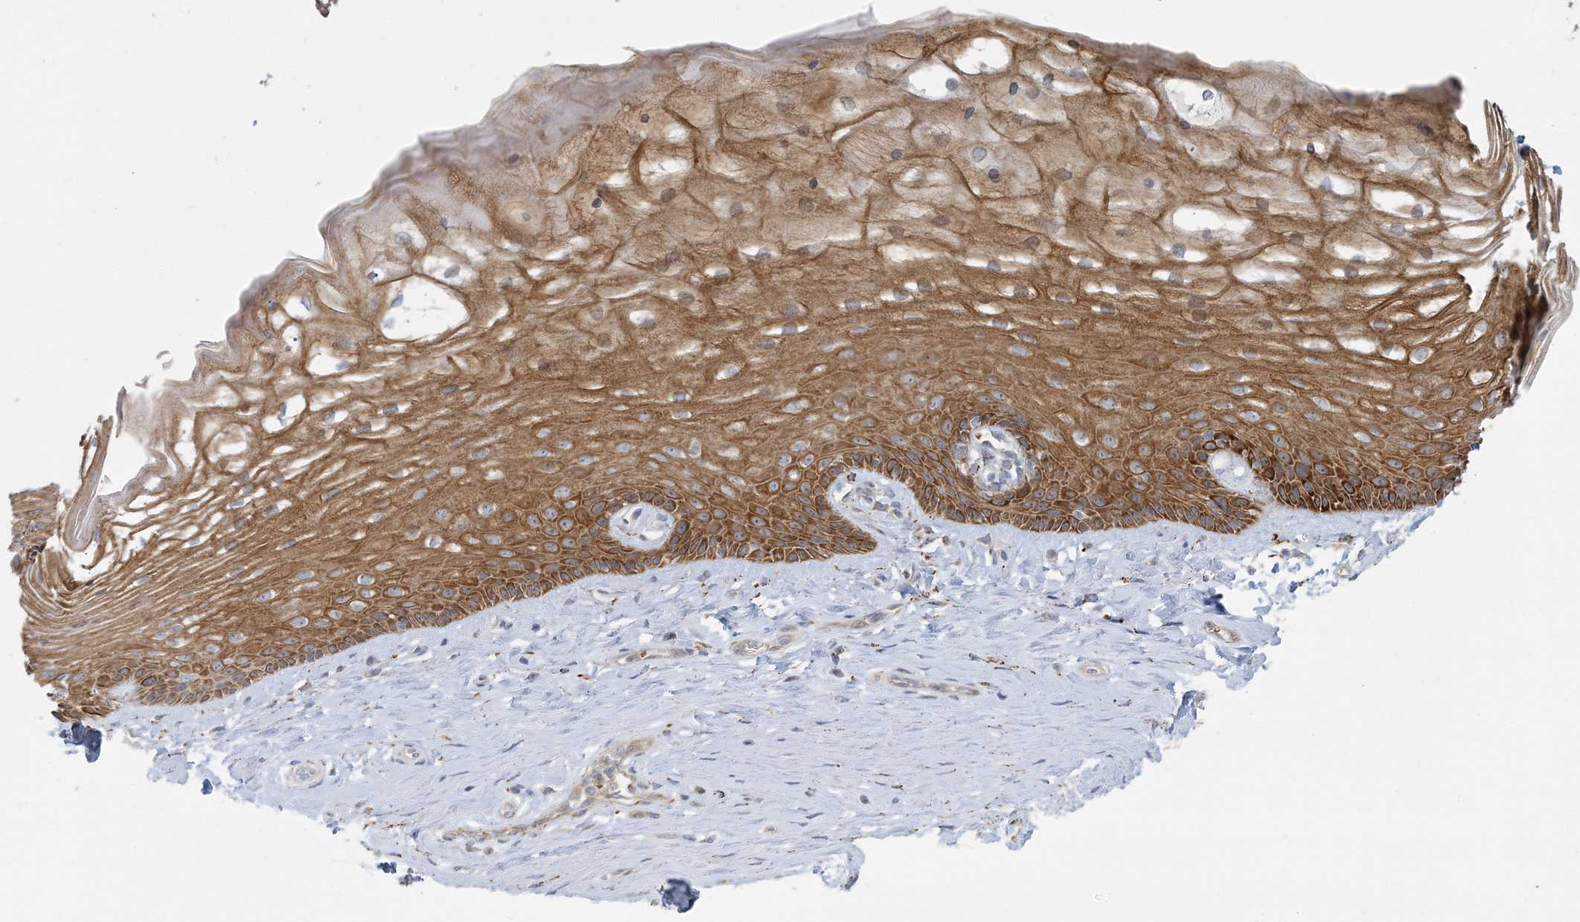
{"staining": {"intensity": "strong", "quantity": ">75%", "location": "cytoplasmic/membranous"}, "tissue": "vagina", "cell_type": "Squamous epithelial cells", "image_type": "normal", "snomed": [{"axis": "morphology", "description": "Normal tissue, NOS"}, {"axis": "topography", "description": "Vagina"}], "caption": "Immunohistochemistry (IHC) (DAB (3,3'-diaminobenzidine)) staining of unremarkable human vagina exhibits strong cytoplasmic/membranous protein expression in approximately >75% of squamous epithelial cells.", "gene": "LTN1", "patient": {"sex": "female", "age": 46}}